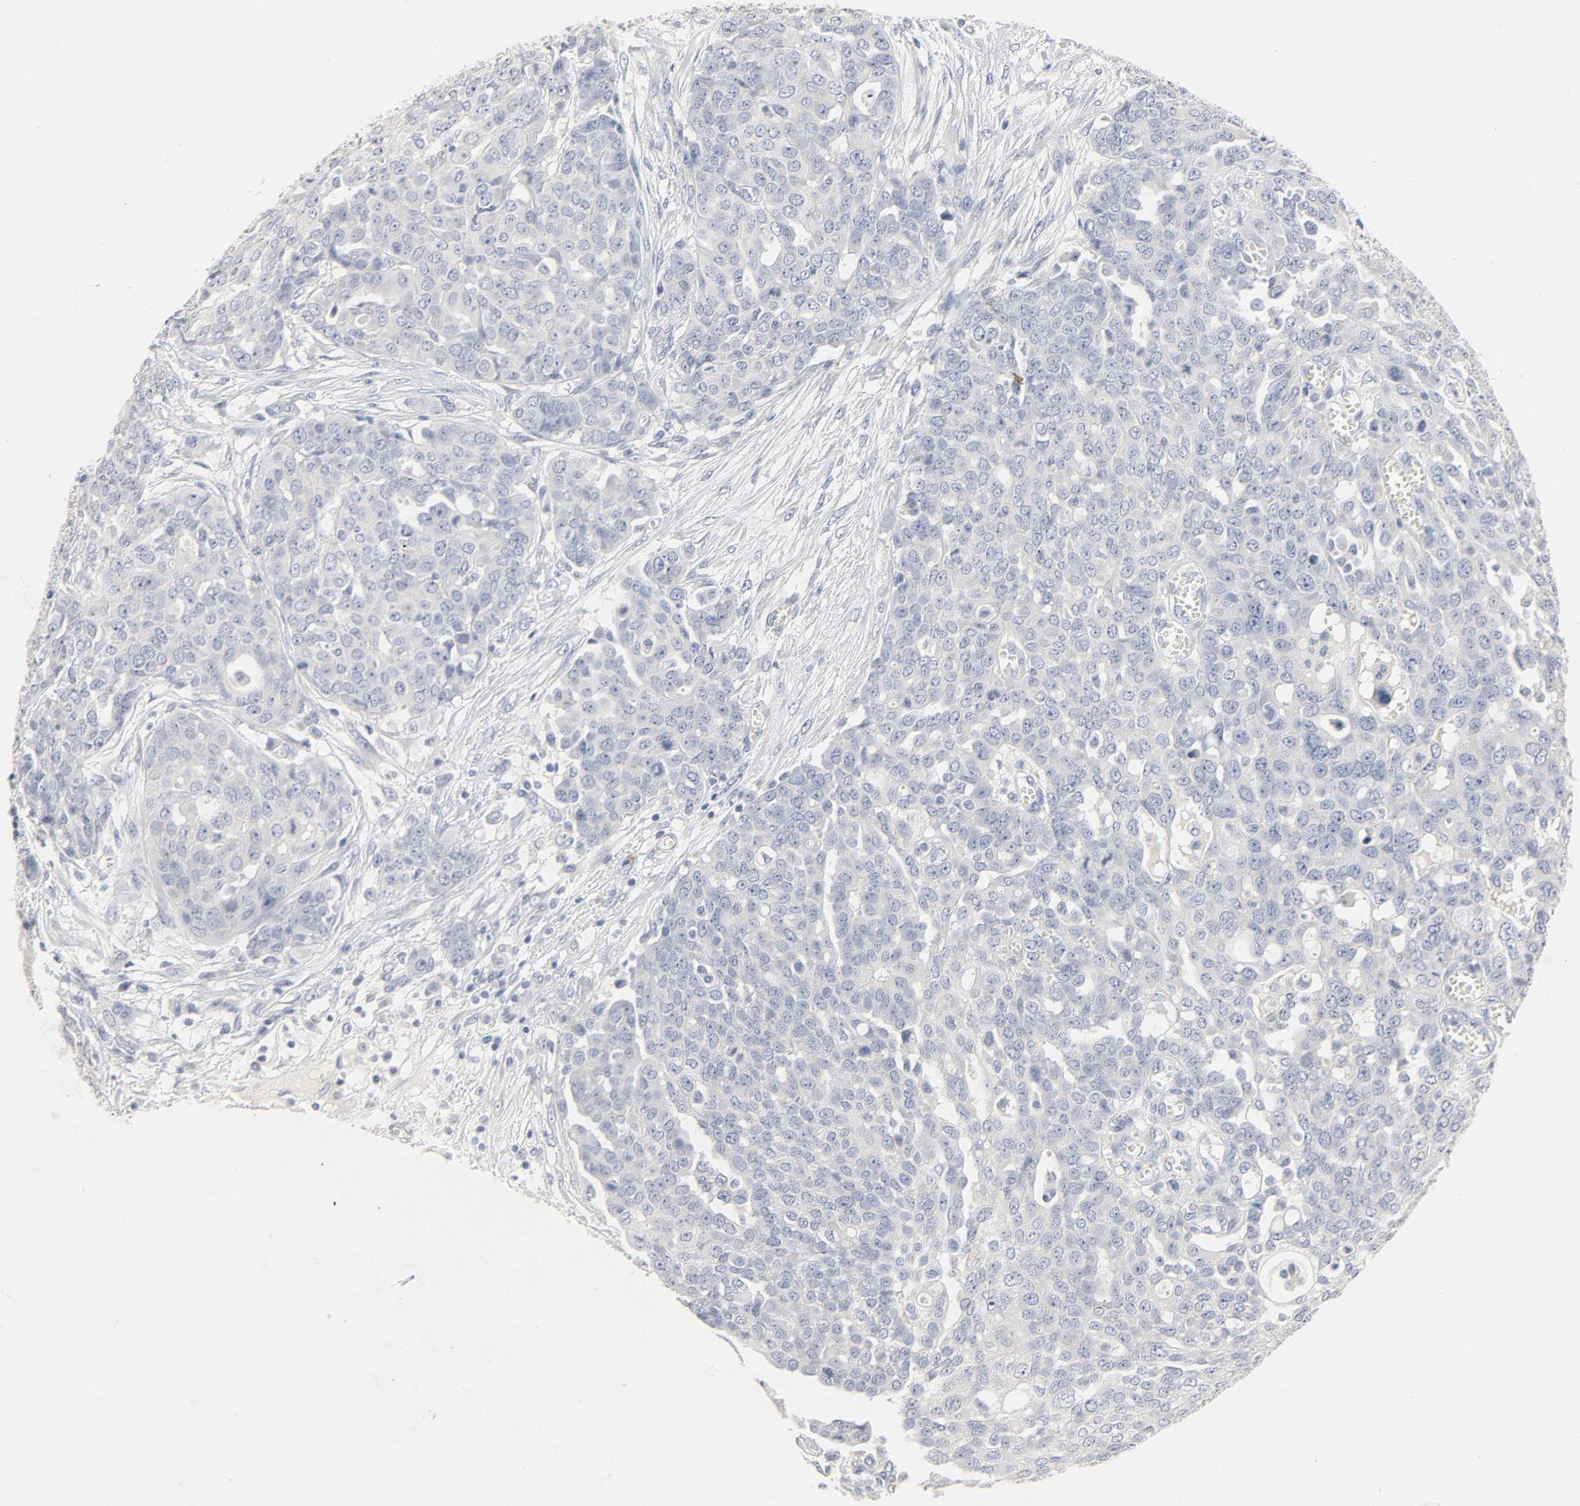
{"staining": {"intensity": "negative", "quantity": "none", "location": "none"}, "tissue": "ovarian cancer", "cell_type": "Tumor cells", "image_type": "cancer", "snomed": [{"axis": "morphology", "description": "Cystadenocarcinoma, serous, NOS"}, {"axis": "topography", "description": "Soft tissue"}, {"axis": "topography", "description": "Ovary"}], "caption": "An immunohistochemistry (IHC) micrograph of ovarian serous cystadenocarcinoma is shown. There is no staining in tumor cells of ovarian serous cystadenocarcinoma.", "gene": "CLEC4E", "patient": {"sex": "female", "age": 57}}